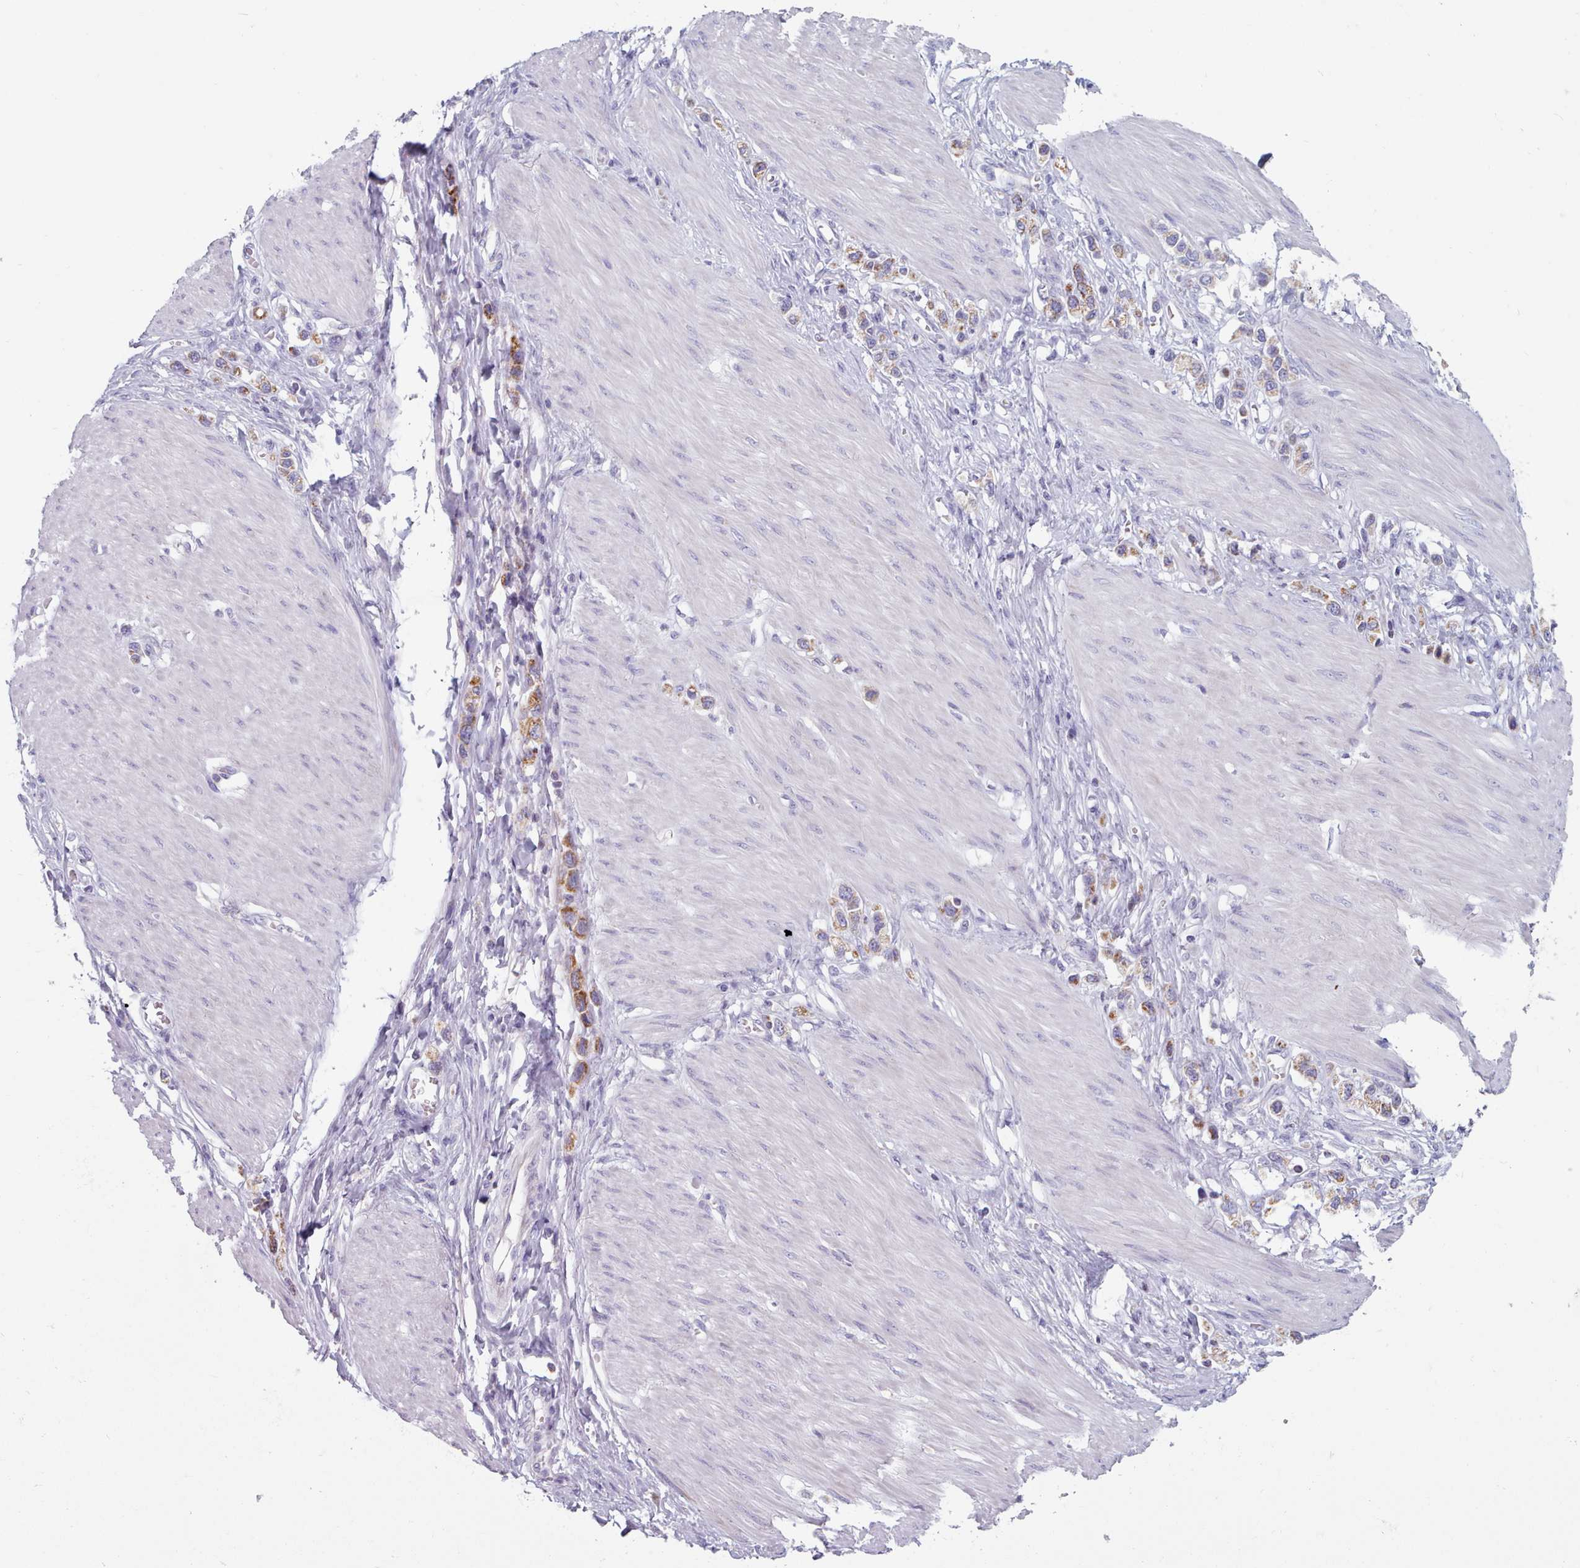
{"staining": {"intensity": "moderate", "quantity": ">75%", "location": "cytoplasmic/membranous"}, "tissue": "stomach cancer", "cell_type": "Tumor cells", "image_type": "cancer", "snomed": [{"axis": "morphology", "description": "Adenocarcinoma, NOS"}, {"axis": "topography", "description": "Stomach"}], "caption": "Stomach adenocarcinoma tissue demonstrates moderate cytoplasmic/membranous positivity in about >75% of tumor cells The staining was performed using DAB to visualize the protein expression in brown, while the nuclei were stained in blue with hematoxylin (Magnification: 20x).", "gene": "FAM170B", "patient": {"sex": "female", "age": 65}}